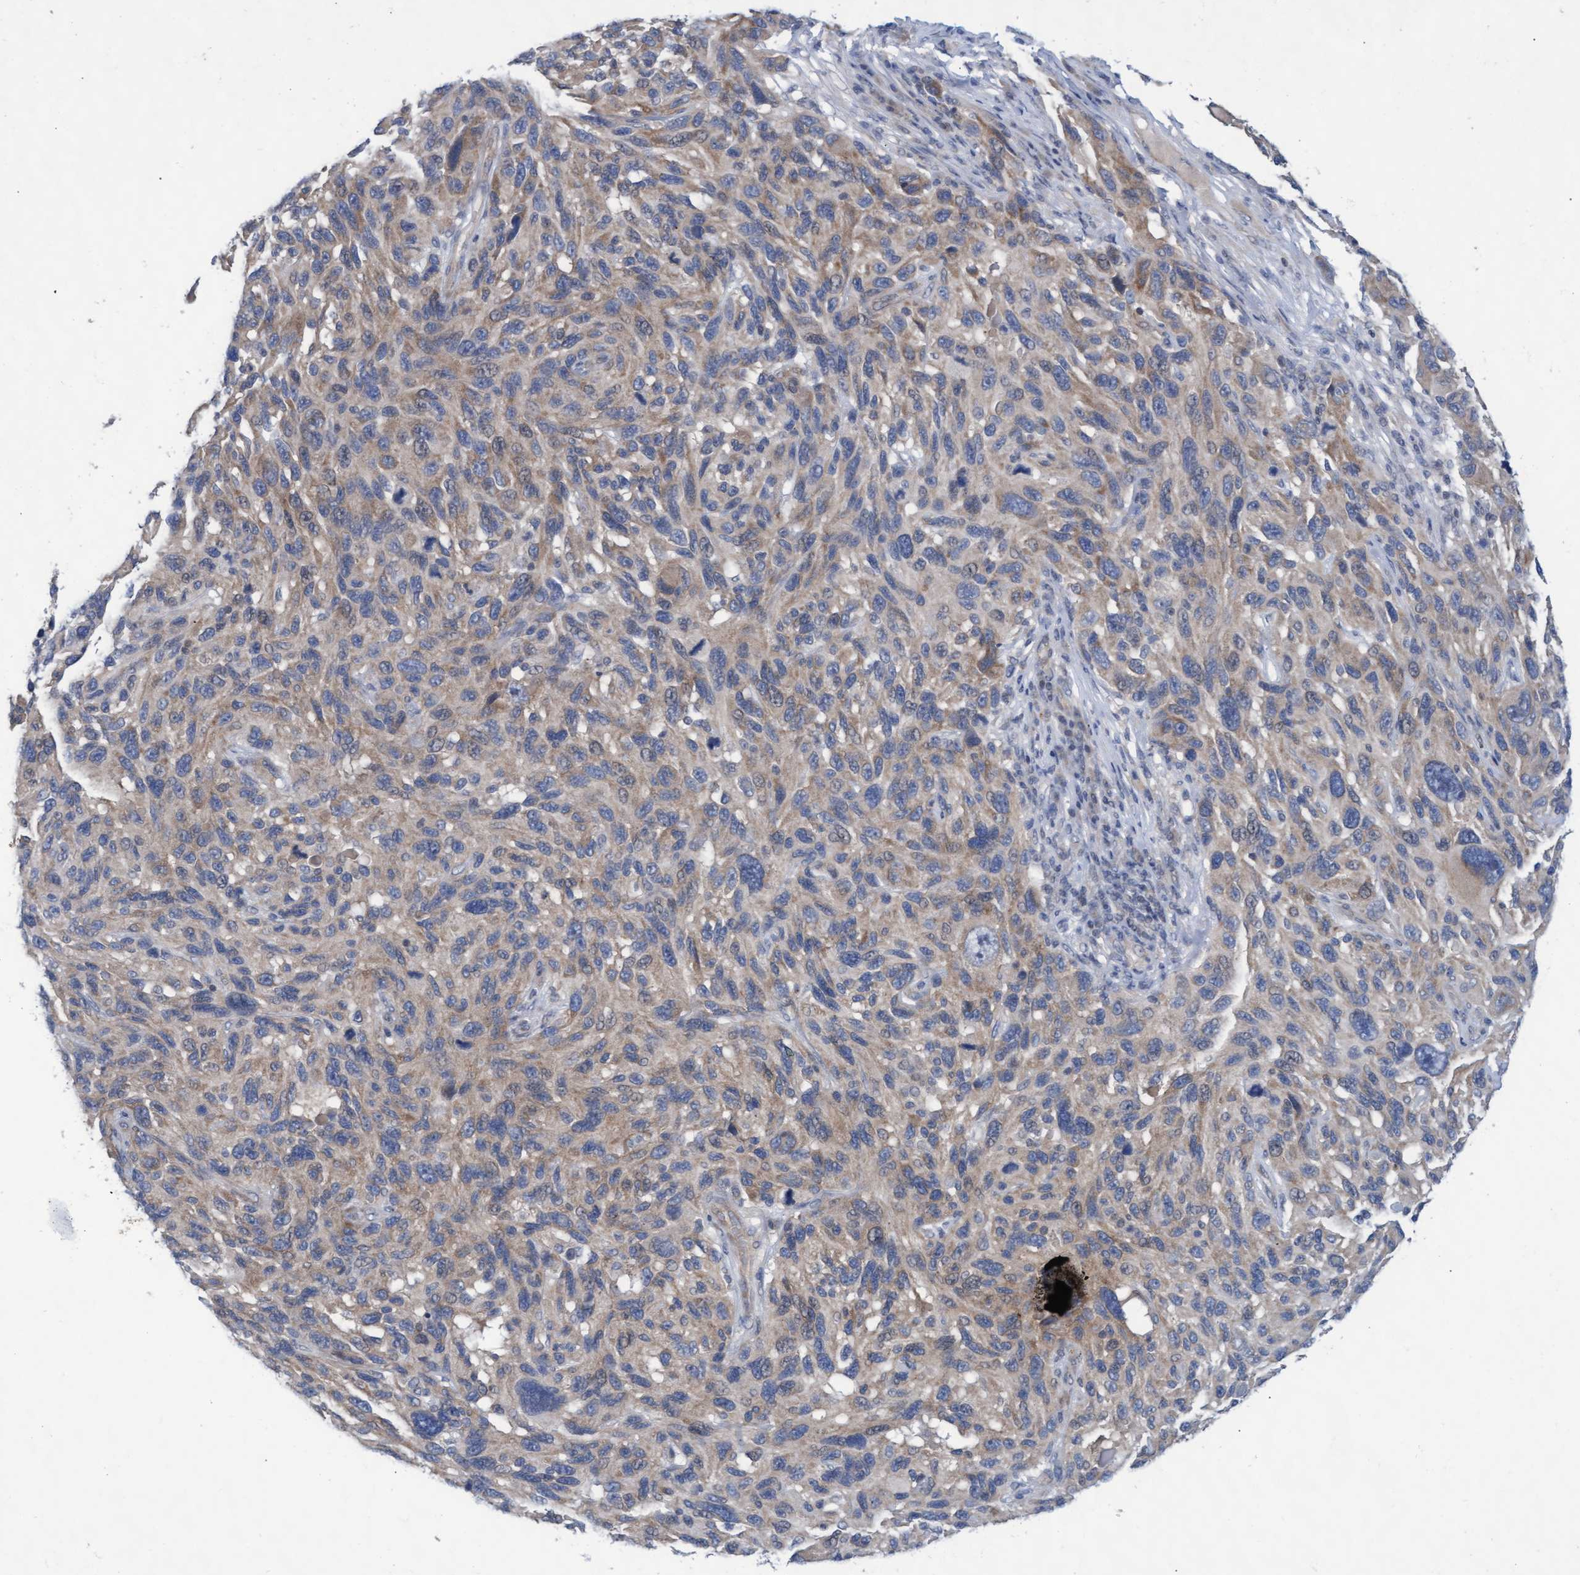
{"staining": {"intensity": "moderate", "quantity": "25%-75%", "location": "cytoplasmic/membranous,nuclear"}, "tissue": "melanoma", "cell_type": "Tumor cells", "image_type": "cancer", "snomed": [{"axis": "morphology", "description": "Malignant melanoma, NOS"}, {"axis": "topography", "description": "Skin"}], "caption": "Human malignant melanoma stained with a protein marker reveals moderate staining in tumor cells.", "gene": "ABCF2", "patient": {"sex": "male", "age": 53}}